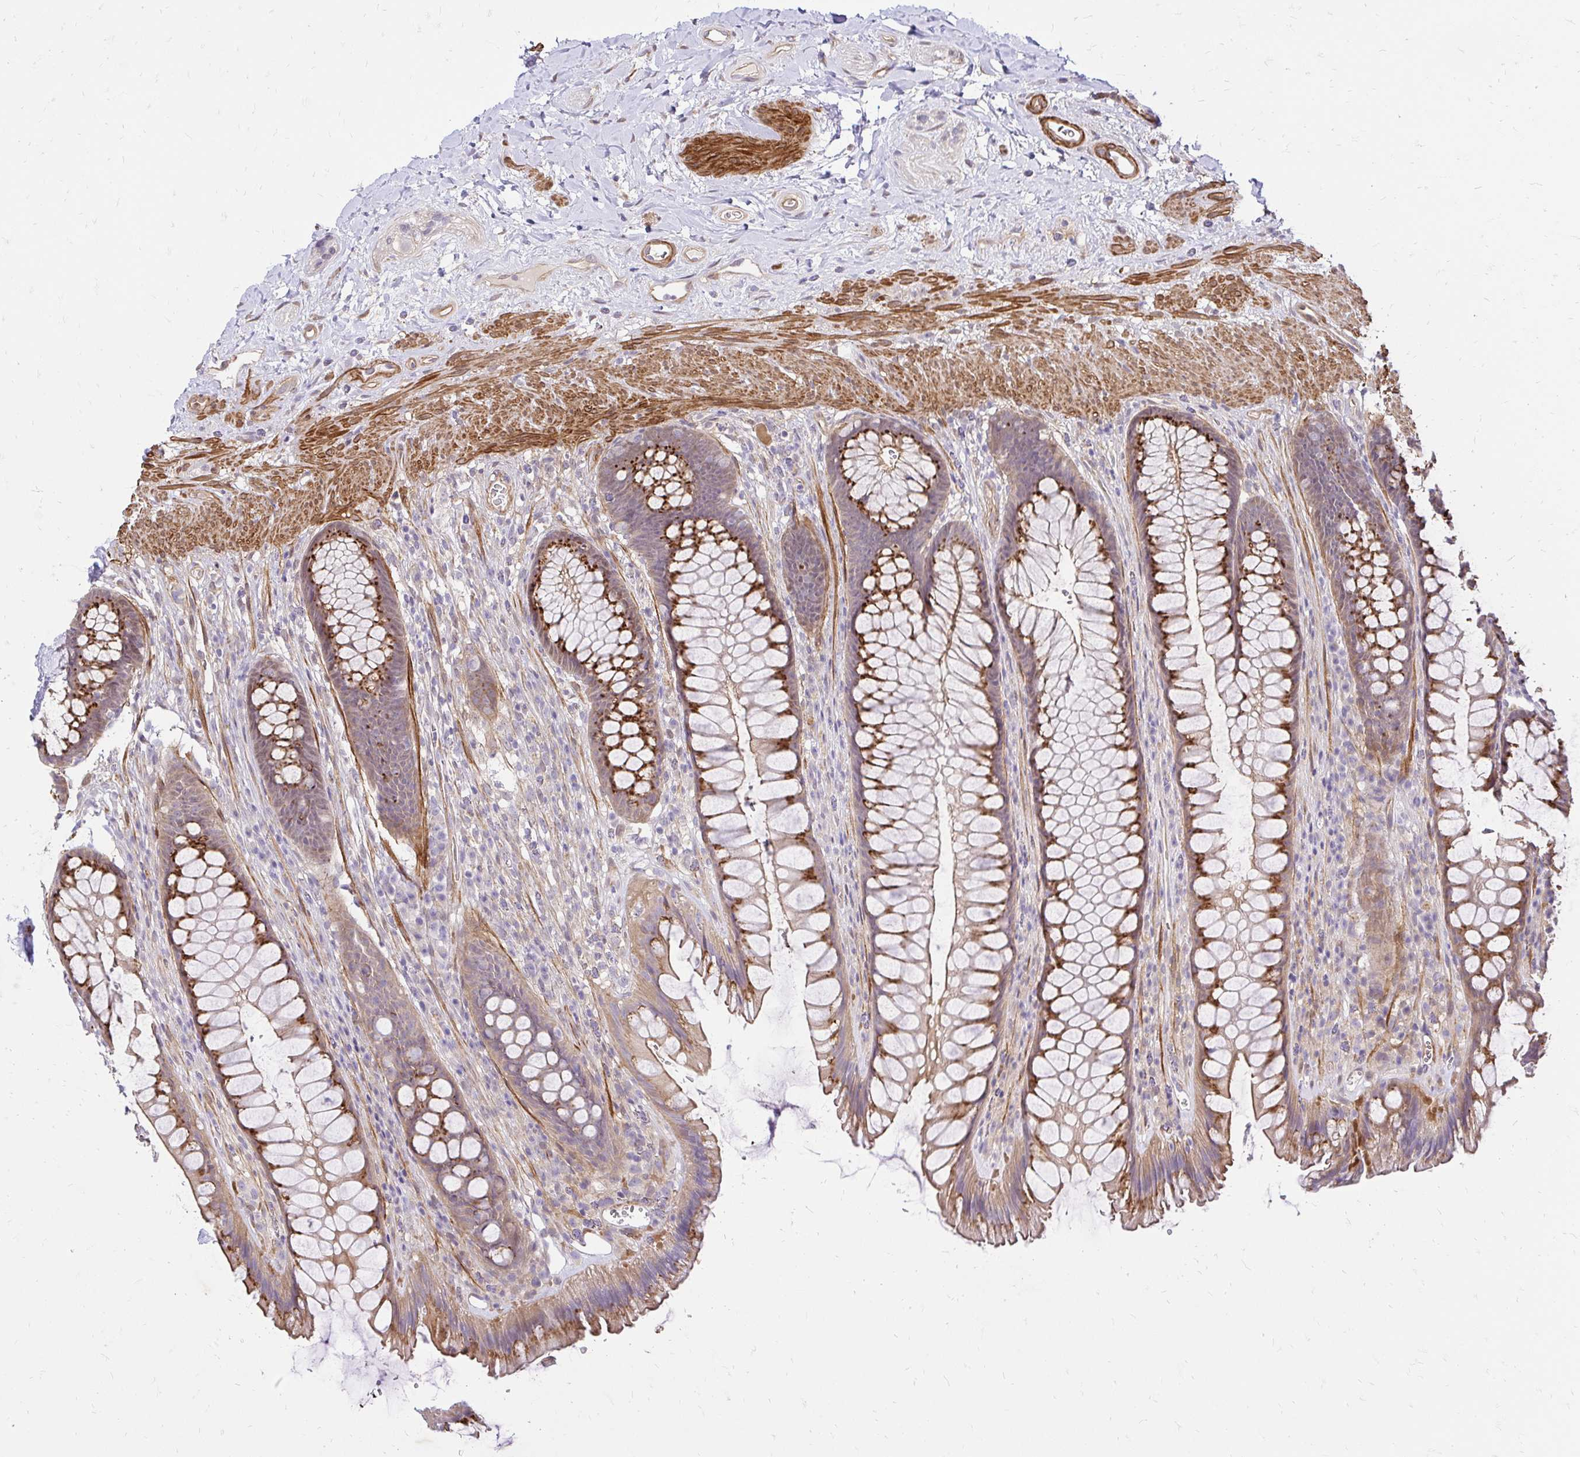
{"staining": {"intensity": "strong", "quantity": "25%-75%", "location": "cytoplasmic/membranous"}, "tissue": "rectum", "cell_type": "Glandular cells", "image_type": "normal", "snomed": [{"axis": "morphology", "description": "Normal tissue, NOS"}, {"axis": "topography", "description": "Rectum"}], "caption": "Immunohistochemistry micrograph of unremarkable rectum stained for a protein (brown), which displays high levels of strong cytoplasmic/membranous staining in about 25%-75% of glandular cells.", "gene": "YAP1", "patient": {"sex": "male", "age": 53}}